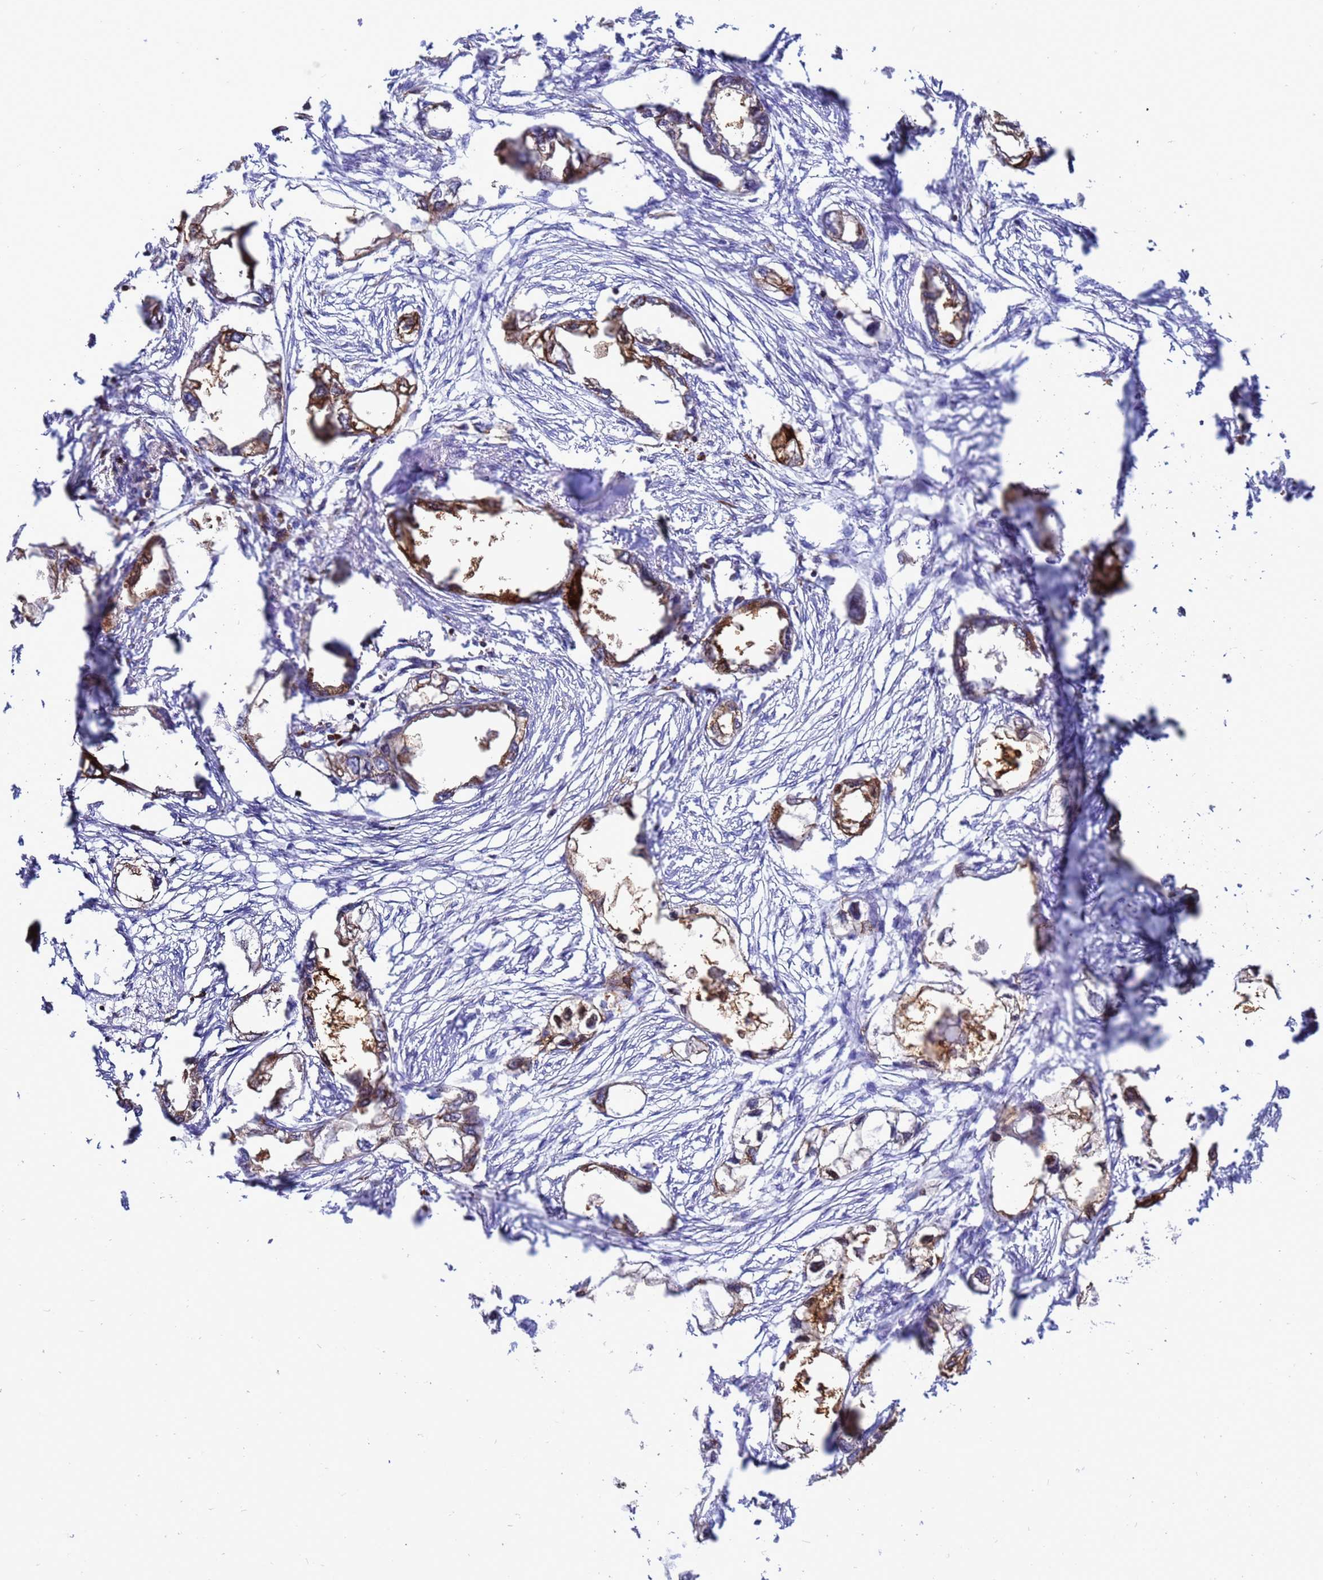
{"staining": {"intensity": "strong", "quantity": "25%-75%", "location": "cytoplasmic/membranous"}, "tissue": "endometrial cancer", "cell_type": "Tumor cells", "image_type": "cancer", "snomed": [{"axis": "morphology", "description": "Adenocarcinoma, NOS"}, {"axis": "morphology", "description": "Adenocarcinoma, metastatic, NOS"}, {"axis": "topography", "description": "Adipose tissue"}, {"axis": "topography", "description": "Endometrium"}], "caption": "Brown immunohistochemical staining in human endometrial metastatic adenocarcinoma exhibits strong cytoplasmic/membranous staining in about 25%-75% of tumor cells. (DAB (3,3'-diaminobenzidine) IHC with brightfield microscopy, high magnification).", "gene": "EZR", "patient": {"sex": "female", "age": 67}}